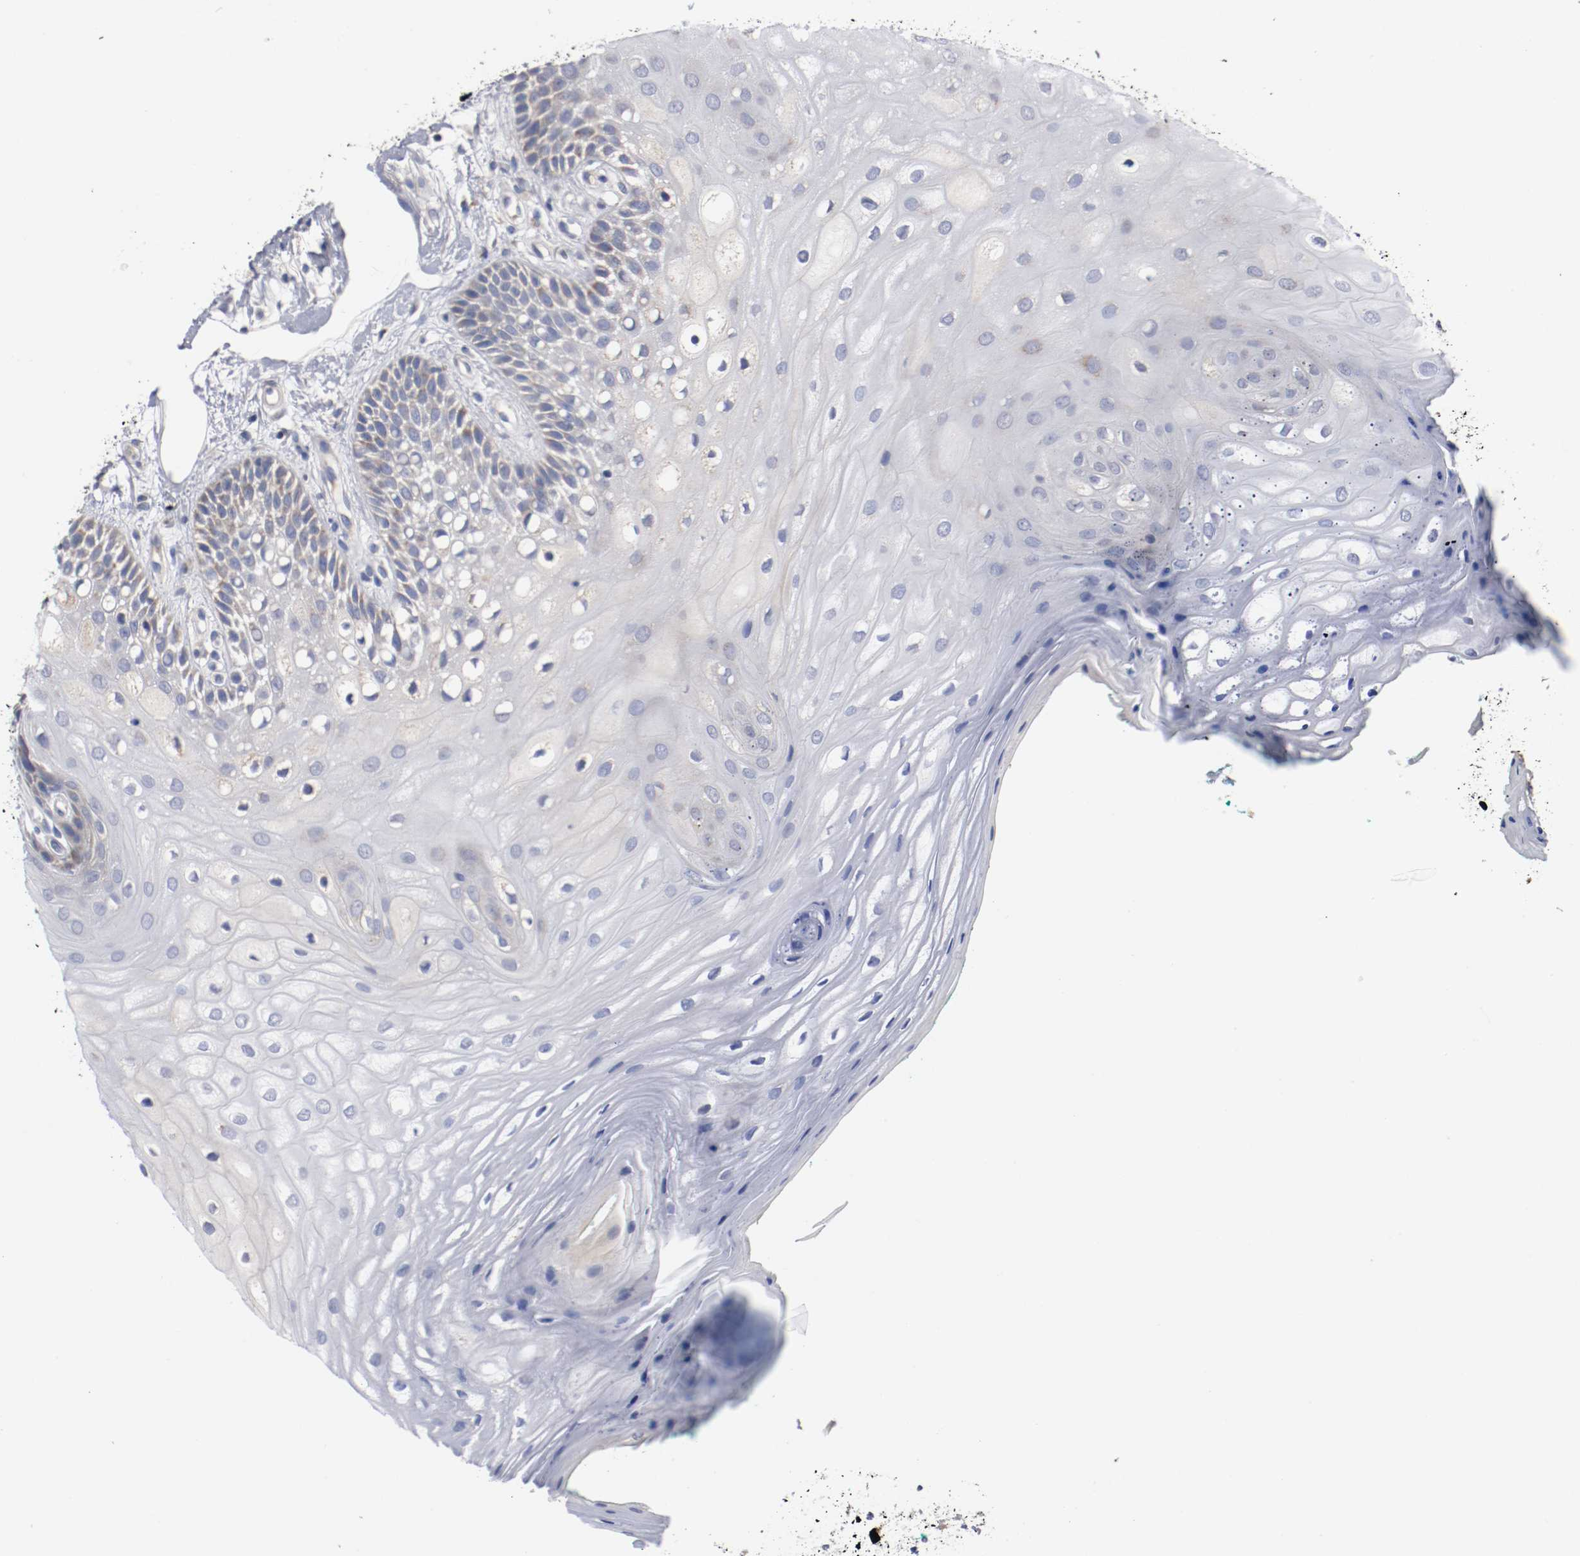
{"staining": {"intensity": "weak", "quantity": "<25%", "location": "cytoplasmic/membranous"}, "tissue": "oral mucosa", "cell_type": "Squamous epithelial cells", "image_type": "normal", "snomed": [{"axis": "morphology", "description": "Normal tissue, NOS"}, {"axis": "morphology", "description": "Squamous cell carcinoma, NOS"}, {"axis": "topography", "description": "Skeletal muscle"}, {"axis": "topography", "description": "Oral tissue"}, {"axis": "topography", "description": "Head-Neck"}], "caption": "High magnification brightfield microscopy of unremarkable oral mucosa stained with DAB (brown) and counterstained with hematoxylin (blue): squamous epithelial cells show no significant expression.", "gene": "PCSK6", "patient": {"sex": "female", "age": 84}}